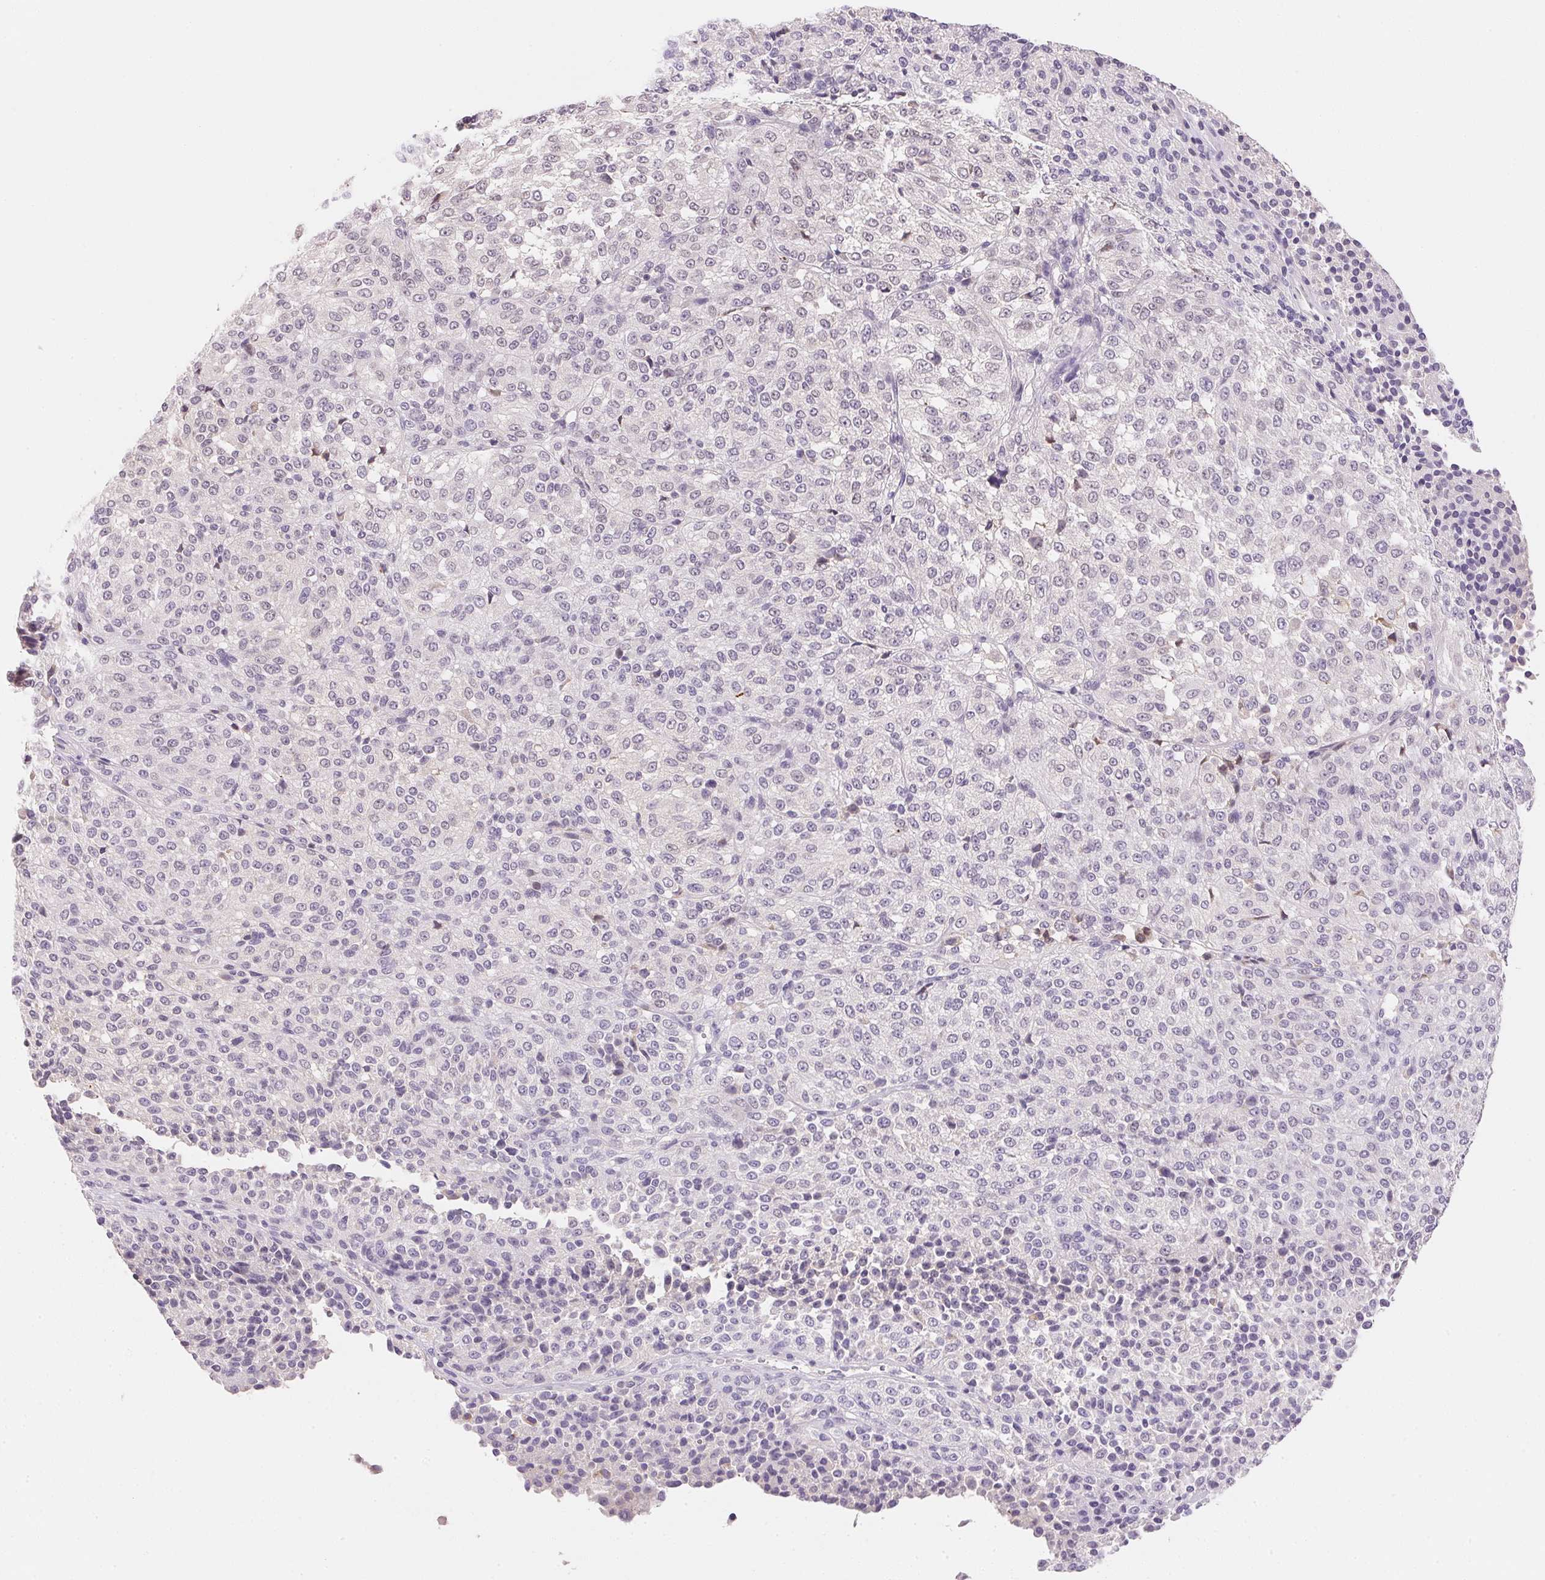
{"staining": {"intensity": "negative", "quantity": "none", "location": "none"}, "tissue": "melanoma", "cell_type": "Tumor cells", "image_type": "cancer", "snomed": [{"axis": "morphology", "description": "Malignant melanoma, Metastatic site"}, {"axis": "topography", "description": "Brain"}], "caption": "This is a photomicrograph of immunohistochemistry (IHC) staining of malignant melanoma (metastatic site), which shows no positivity in tumor cells.", "gene": "FNDC4", "patient": {"sex": "female", "age": 56}}